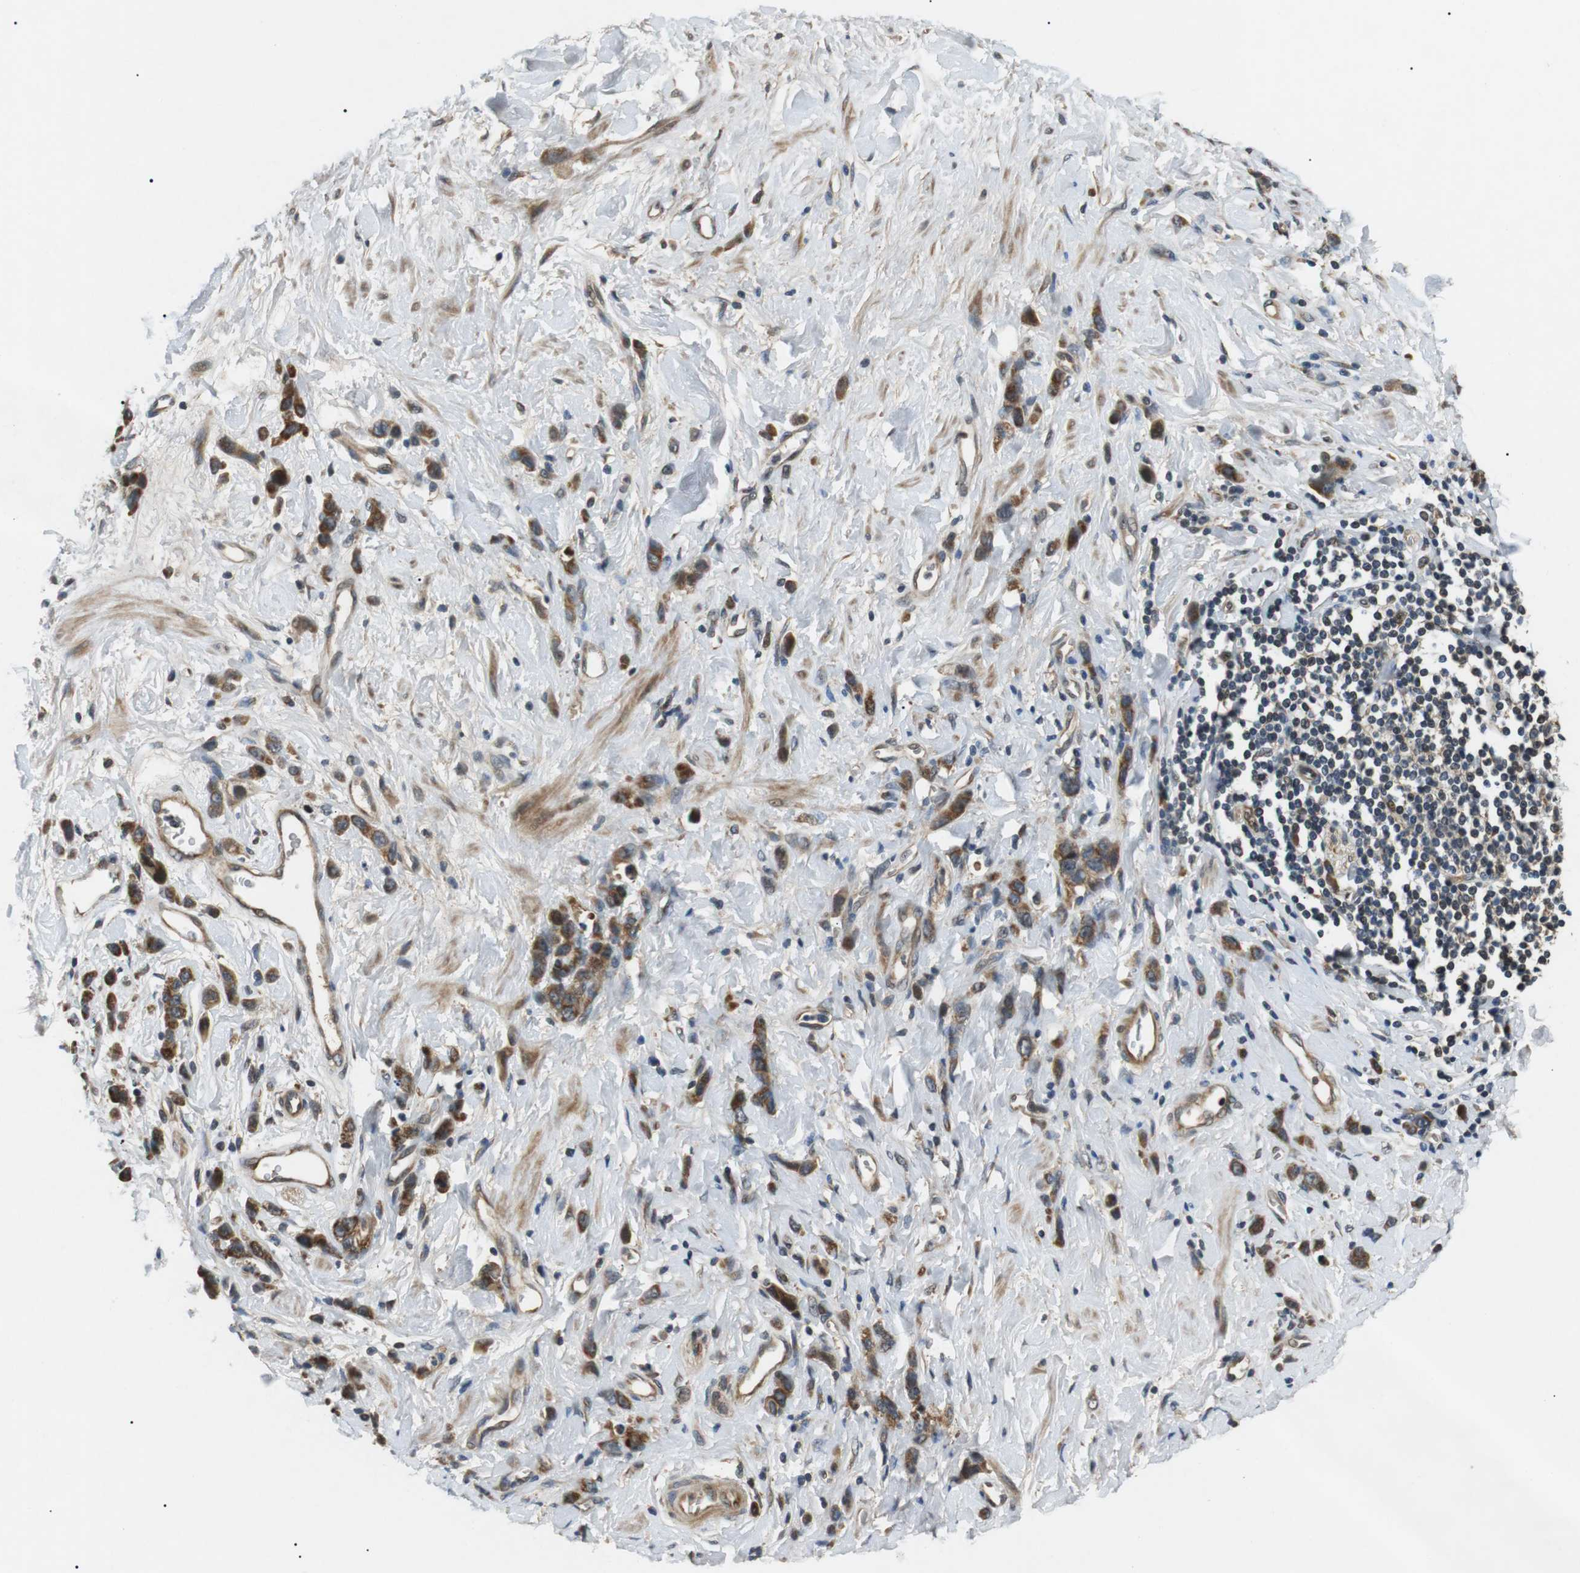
{"staining": {"intensity": "moderate", "quantity": ">75%", "location": "cytoplasmic/membranous"}, "tissue": "stomach cancer", "cell_type": "Tumor cells", "image_type": "cancer", "snomed": [{"axis": "morphology", "description": "Normal tissue, NOS"}, {"axis": "morphology", "description": "Adenocarcinoma, NOS"}, {"axis": "topography", "description": "Stomach"}], "caption": "An image showing moderate cytoplasmic/membranous staining in about >75% of tumor cells in adenocarcinoma (stomach), as visualized by brown immunohistochemical staining.", "gene": "HSPA13", "patient": {"sex": "male", "age": 82}}